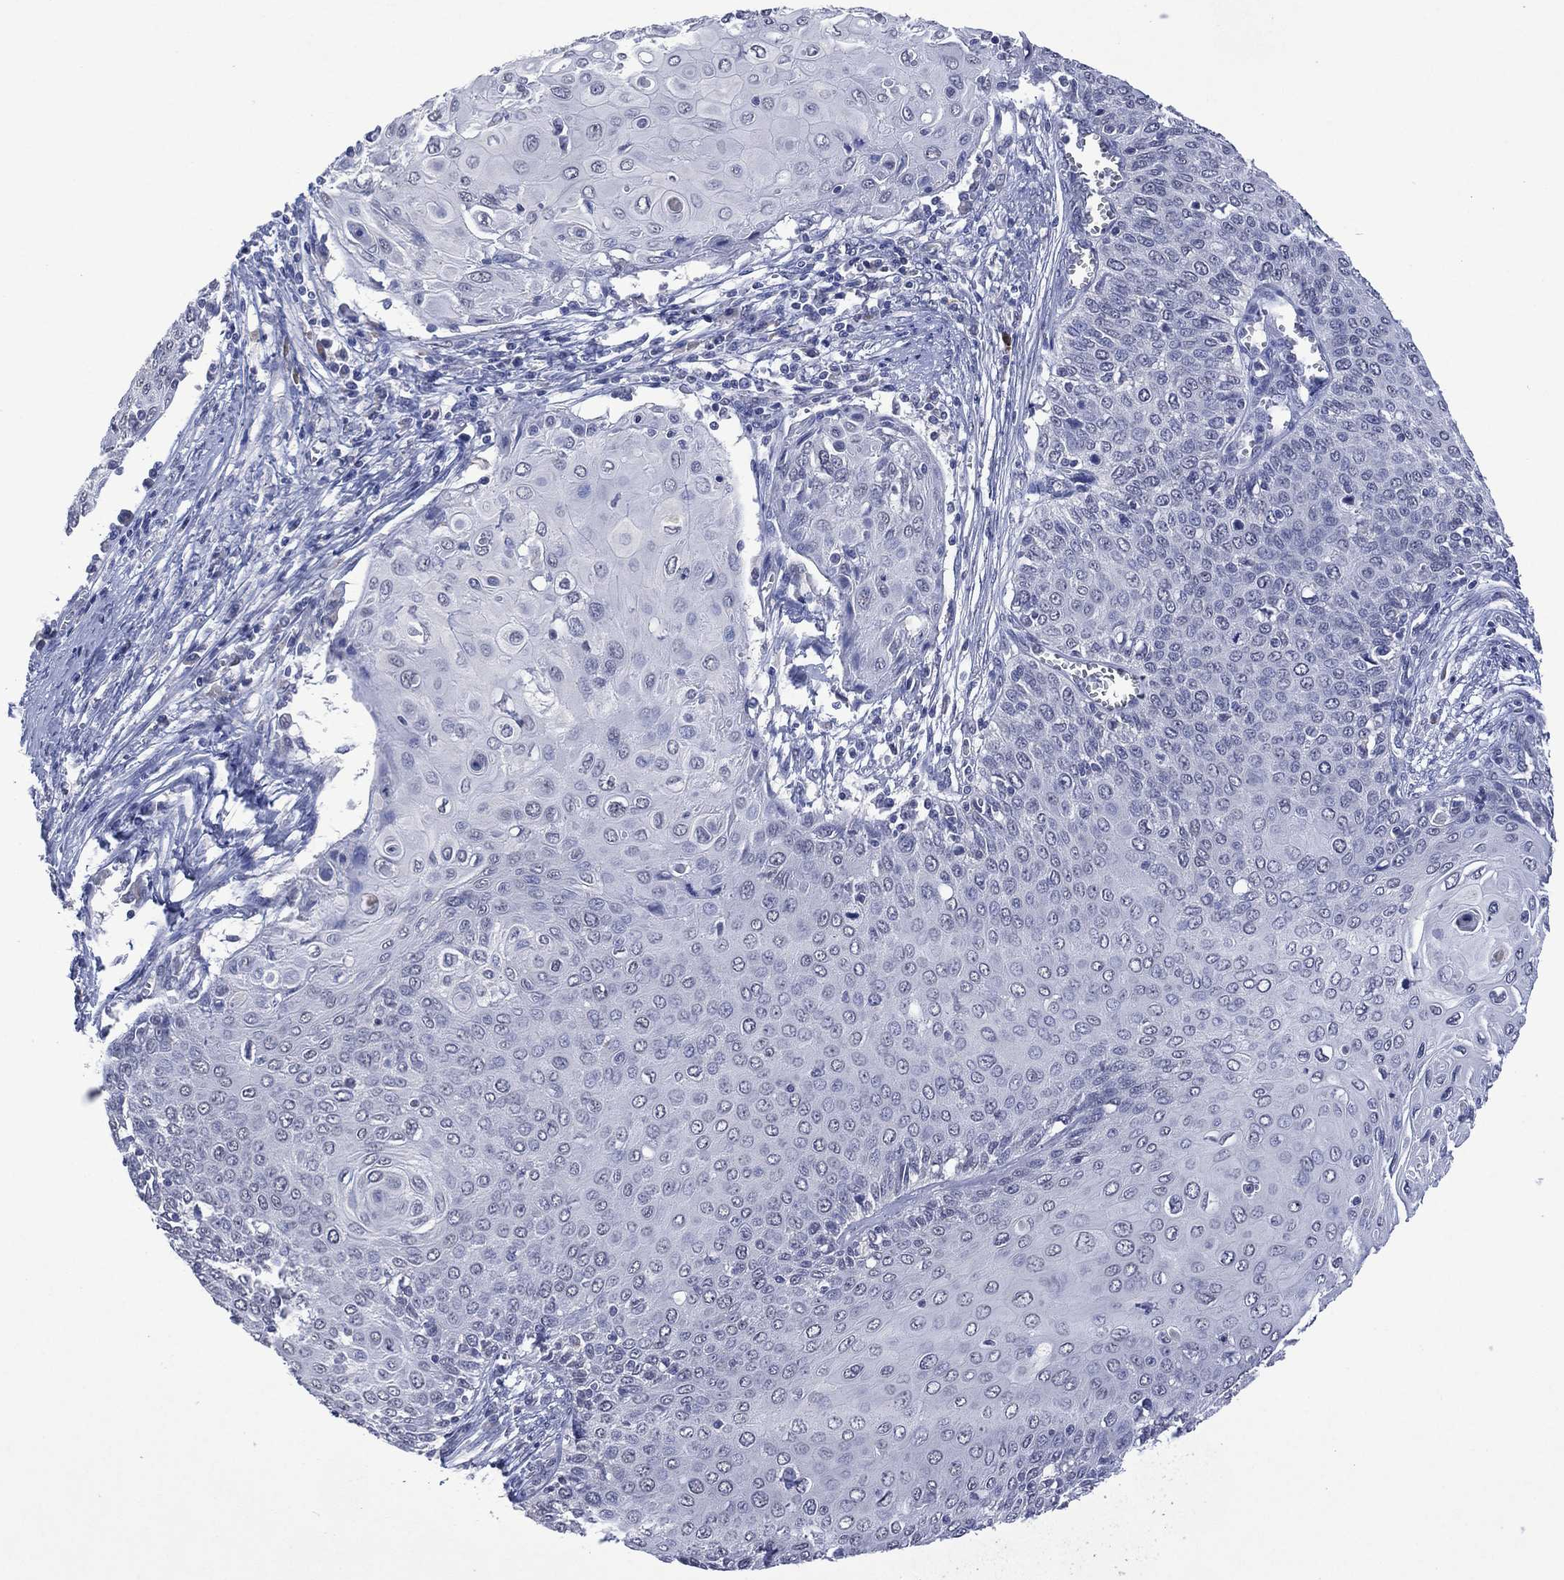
{"staining": {"intensity": "negative", "quantity": "none", "location": "none"}, "tissue": "cervical cancer", "cell_type": "Tumor cells", "image_type": "cancer", "snomed": [{"axis": "morphology", "description": "Squamous cell carcinoma, NOS"}, {"axis": "topography", "description": "Cervix"}], "caption": "Photomicrograph shows no protein staining in tumor cells of cervical cancer (squamous cell carcinoma) tissue.", "gene": "ASB10", "patient": {"sex": "female", "age": 39}}